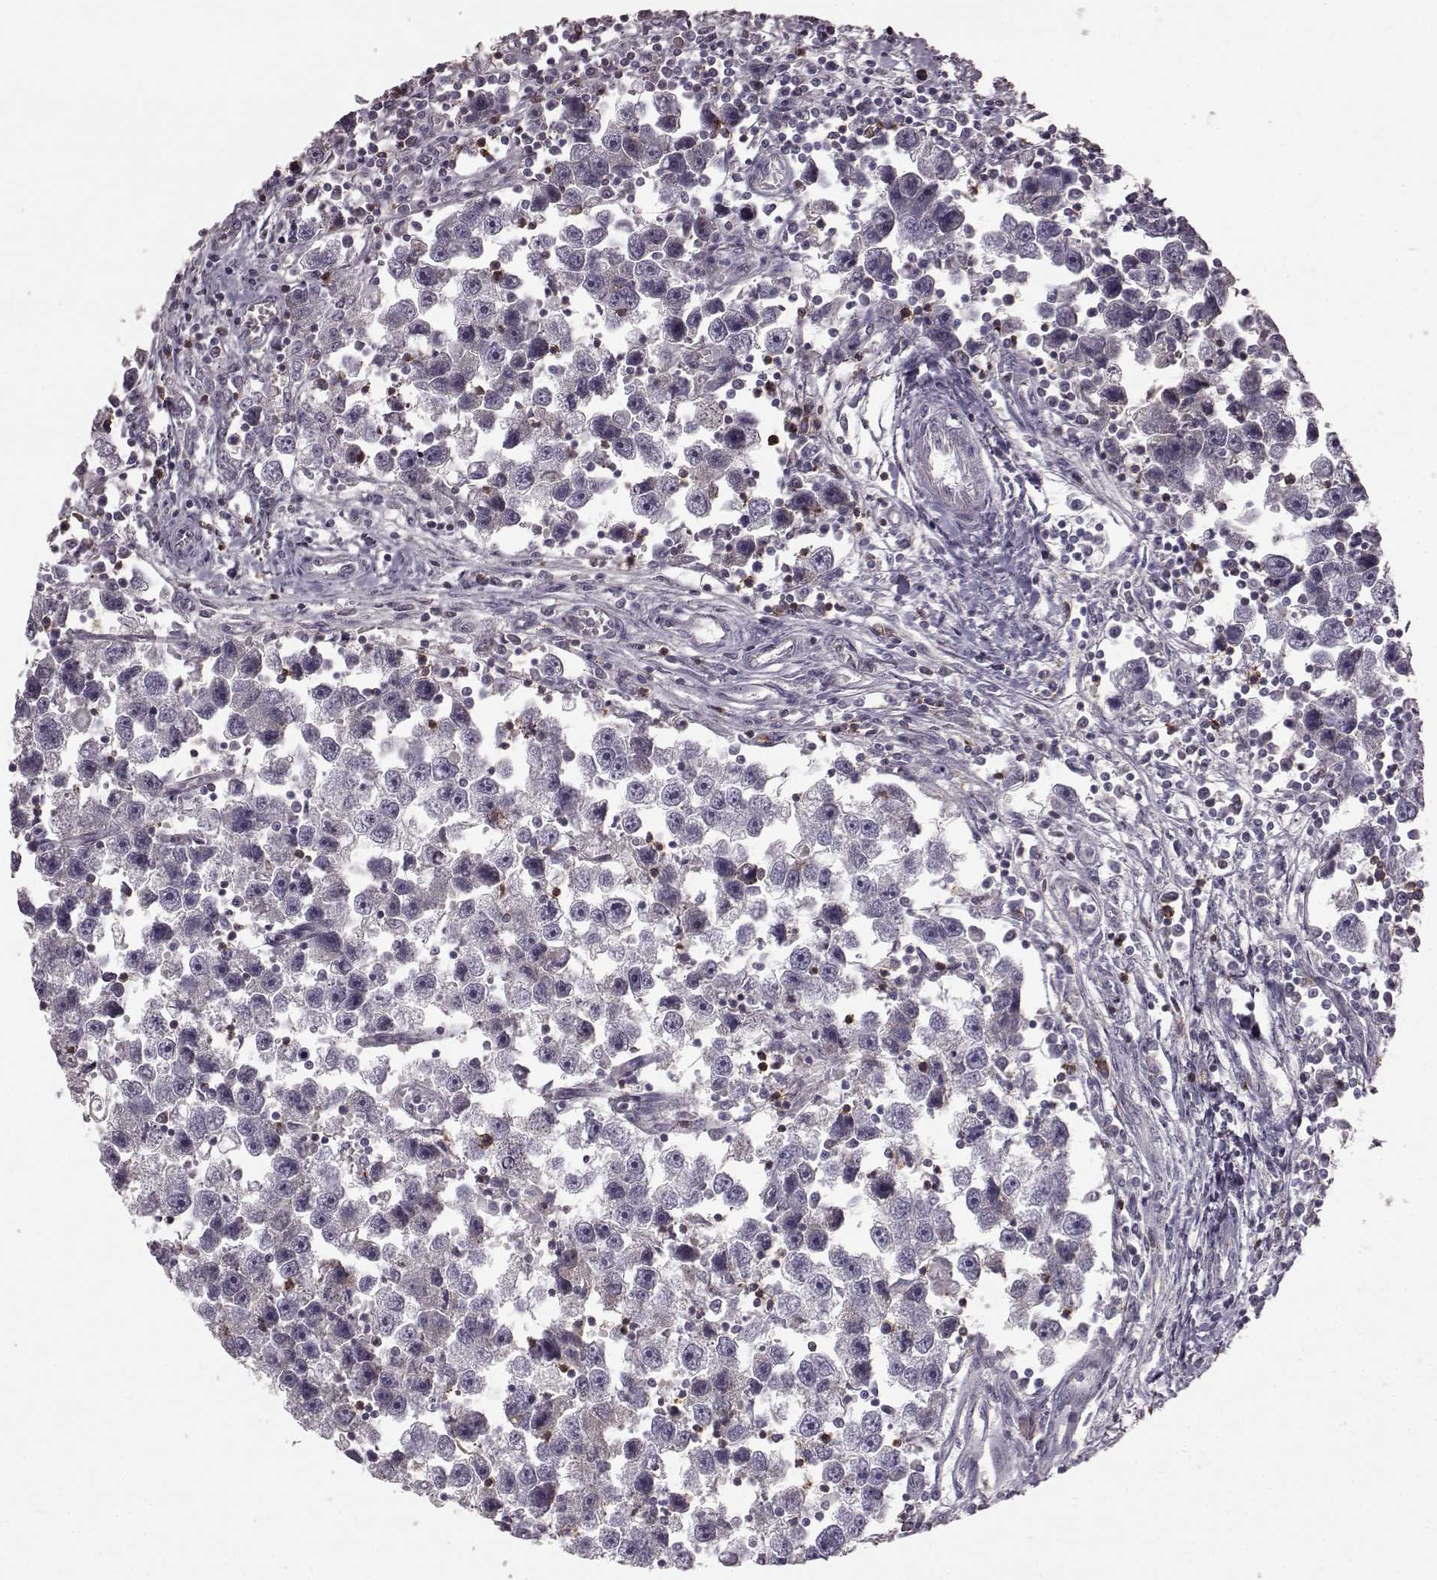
{"staining": {"intensity": "negative", "quantity": "none", "location": "none"}, "tissue": "testis cancer", "cell_type": "Tumor cells", "image_type": "cancer", "snomed": [{"axis": "morphology", "description": "Seminoma, NOS"}, {"axis": "topography", "description": "Testis"}], "caption": "Immunohistochemical staining of testis cancer (seminoma) exhibits no significant expression in tumor cells.", "gene": "PDCD1", "patient": {"sex": "male", "age": 30}}